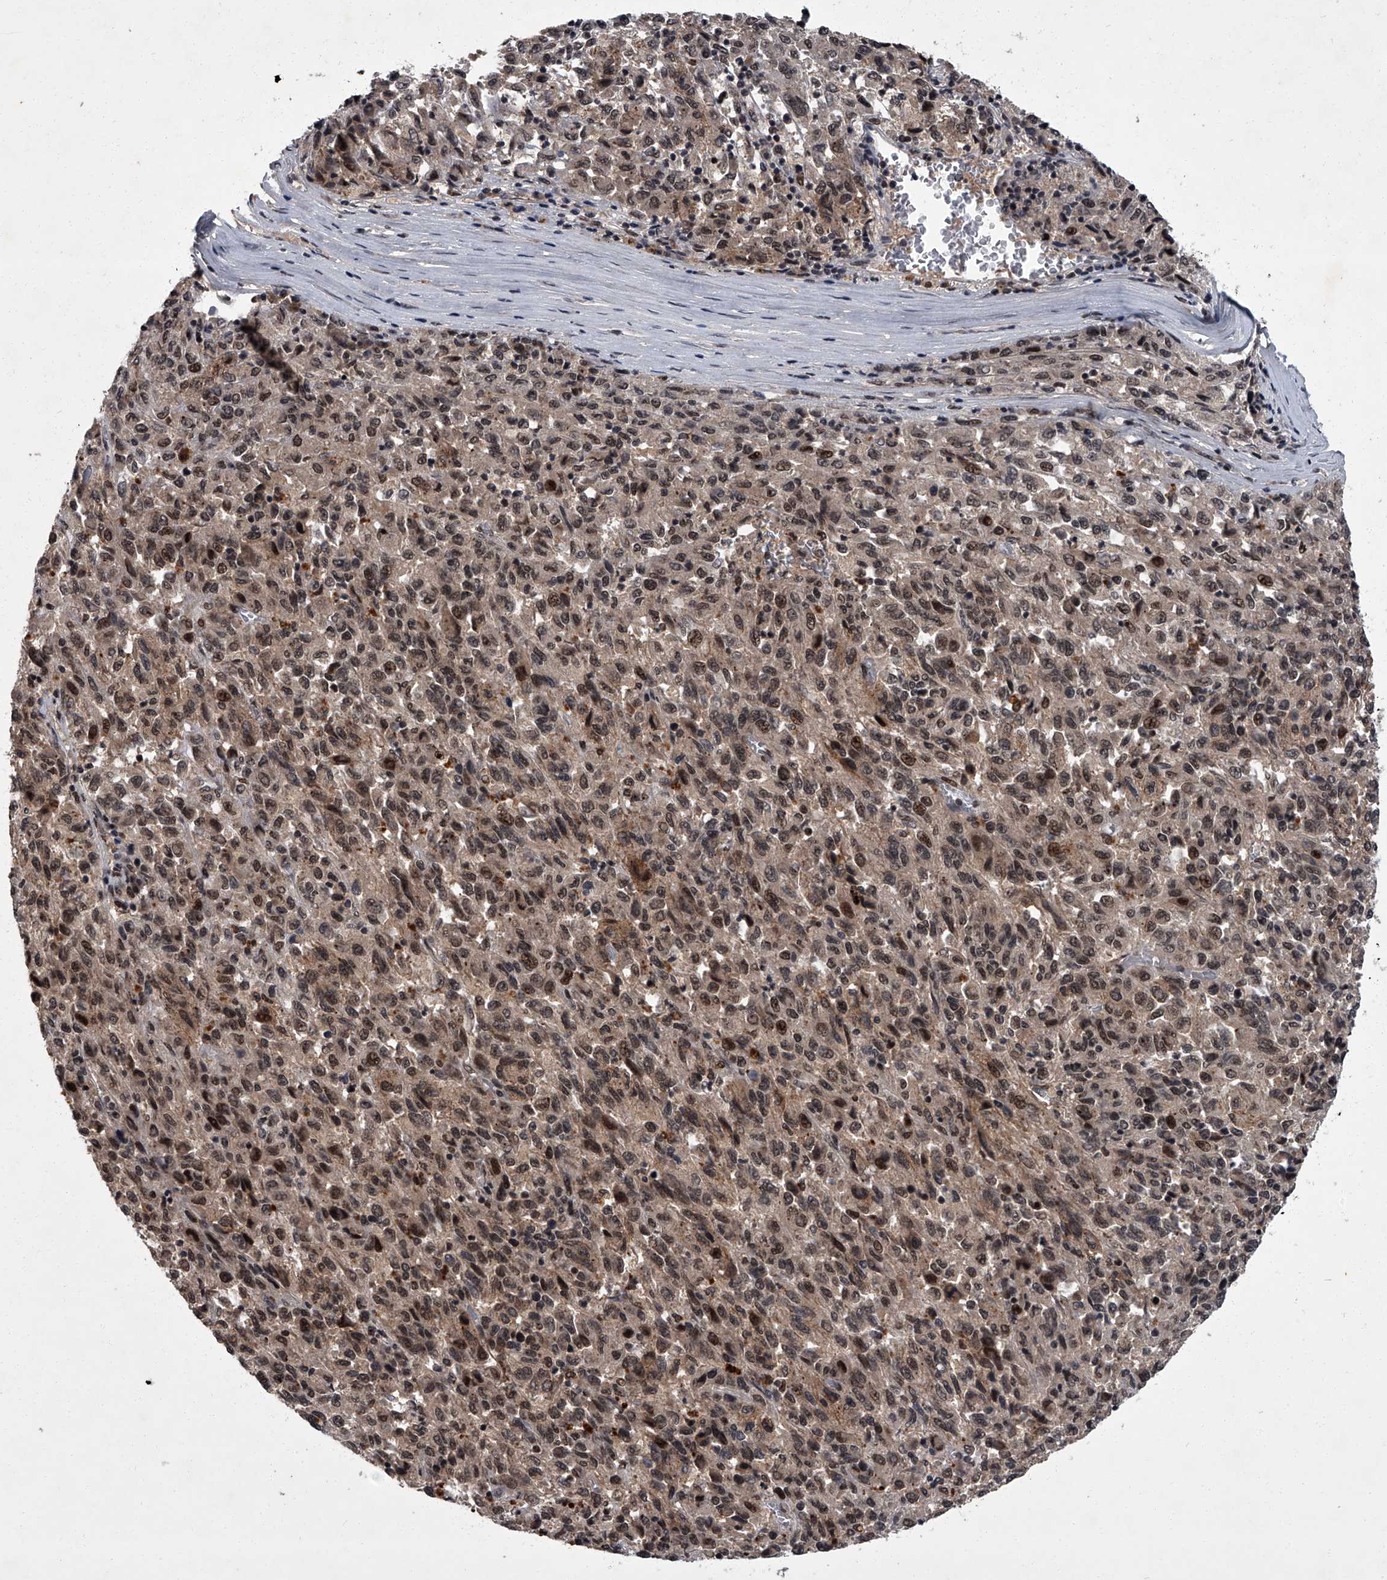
{"staining": {"intensity": "moderate", "quantity": "25%-75%", "location": "nuclear"}, "tissue": "melanoma", "cell_type": "Tumor cells", "image_type": "cancer", "snomed": [{"axis": "morphology", "description": "Malignant melanoma, Metastatic site"}, {"axis": "topography", "description": "Lung"}], "caption": "This is a histology image of IHC staining of melanoma, which shows moderate positivity in the nuclear of tumor cells.", "gene": "ZNF518B", "patient": {"sex": "male", "age": 64}}